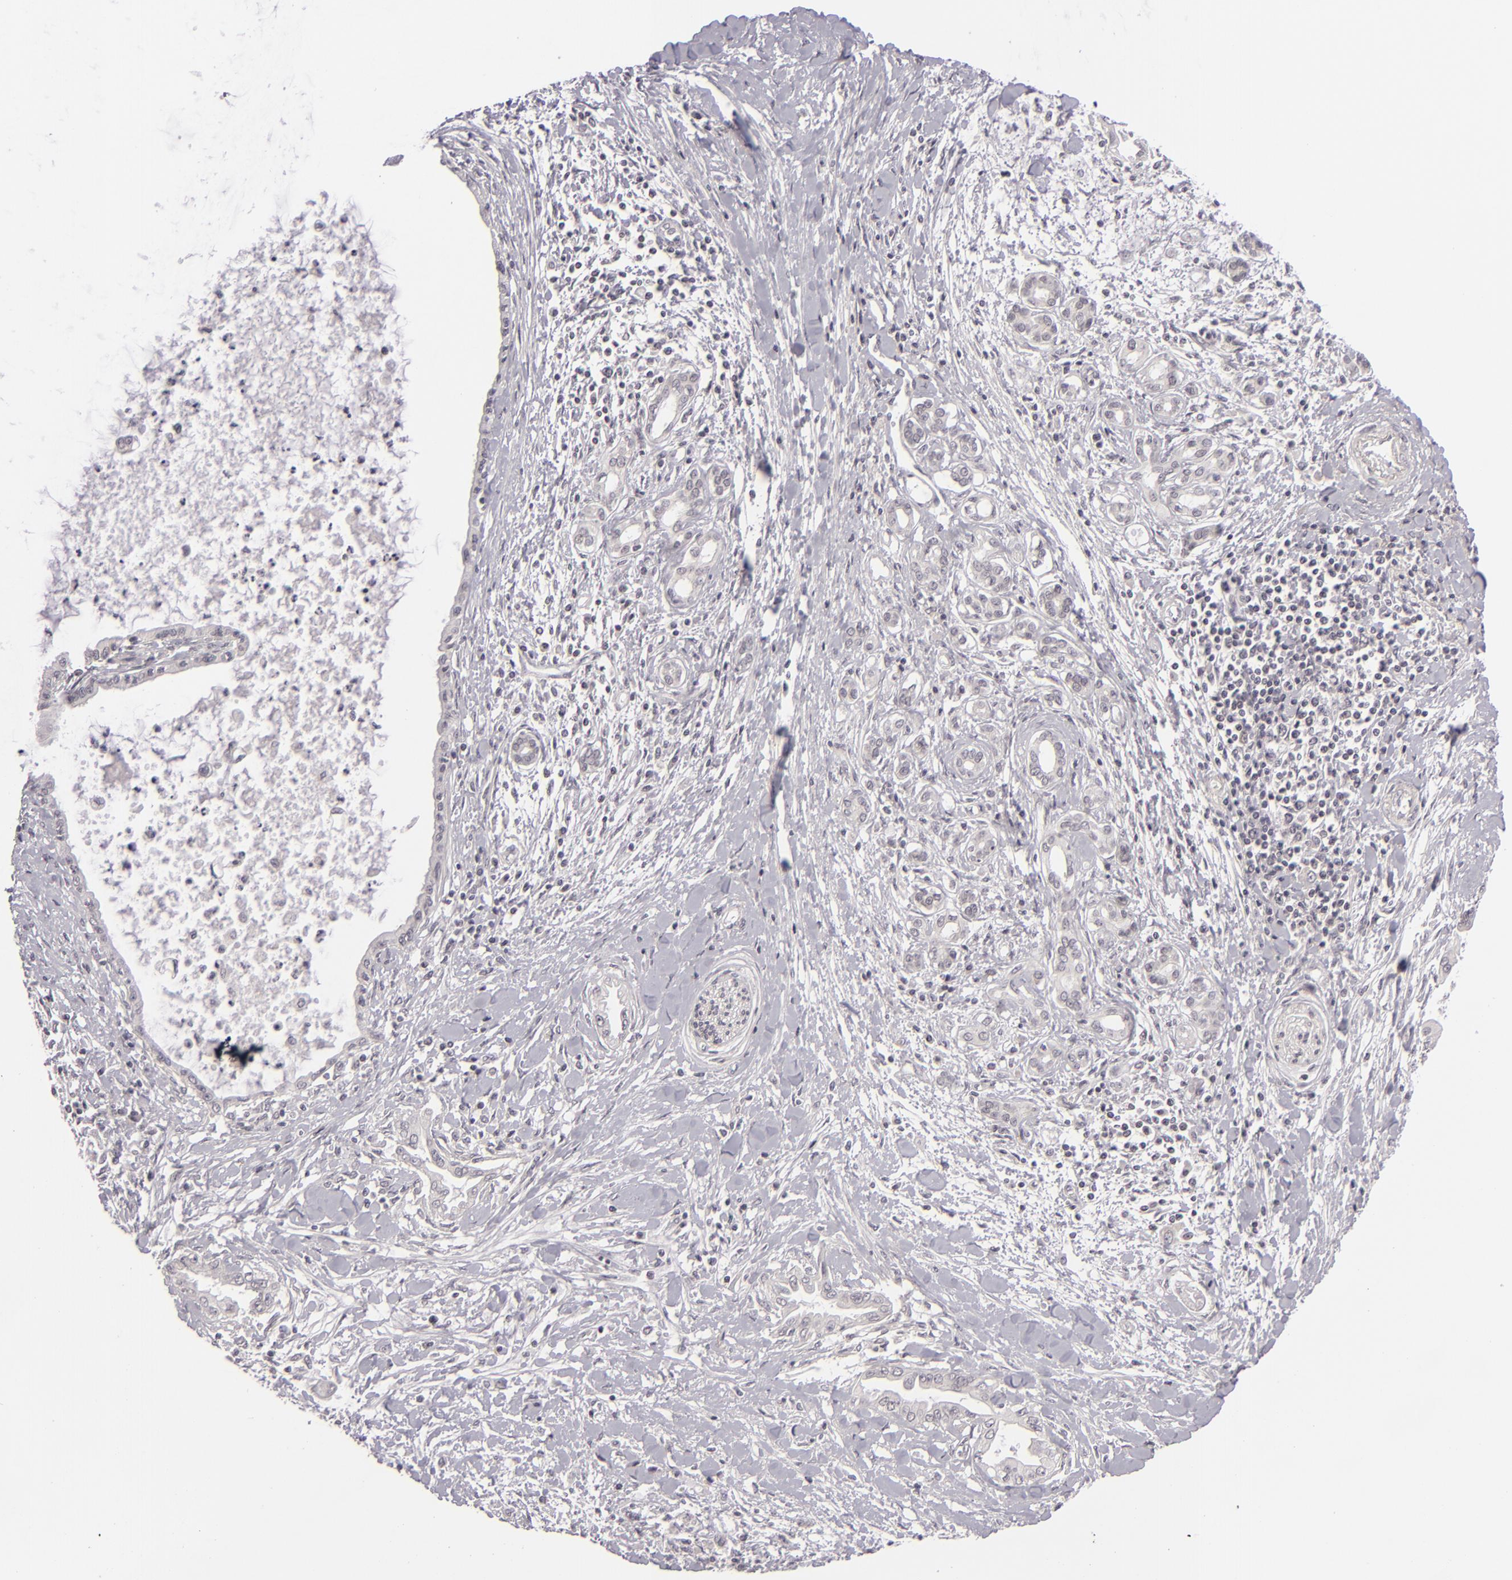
{"staining": {"intensity": "negative", "quantity": "none", "location": "none"}, "tissue": "pancreatic cancer", "cell_type": "Tumor cells", "image_type": "cancer", "snomed": [{"axis": "morphology", "description": "Adenocarcinoma, NOS"}, {"axis": "topography", "description": "Pancreas"}], "caption": "Immunohistochemical staining of human adenocarcinoma (pancreatic) exhibits no significant staining in tumor cells.", "gene": "DLG3", "patient": {"sex": "female", "age": 64}}